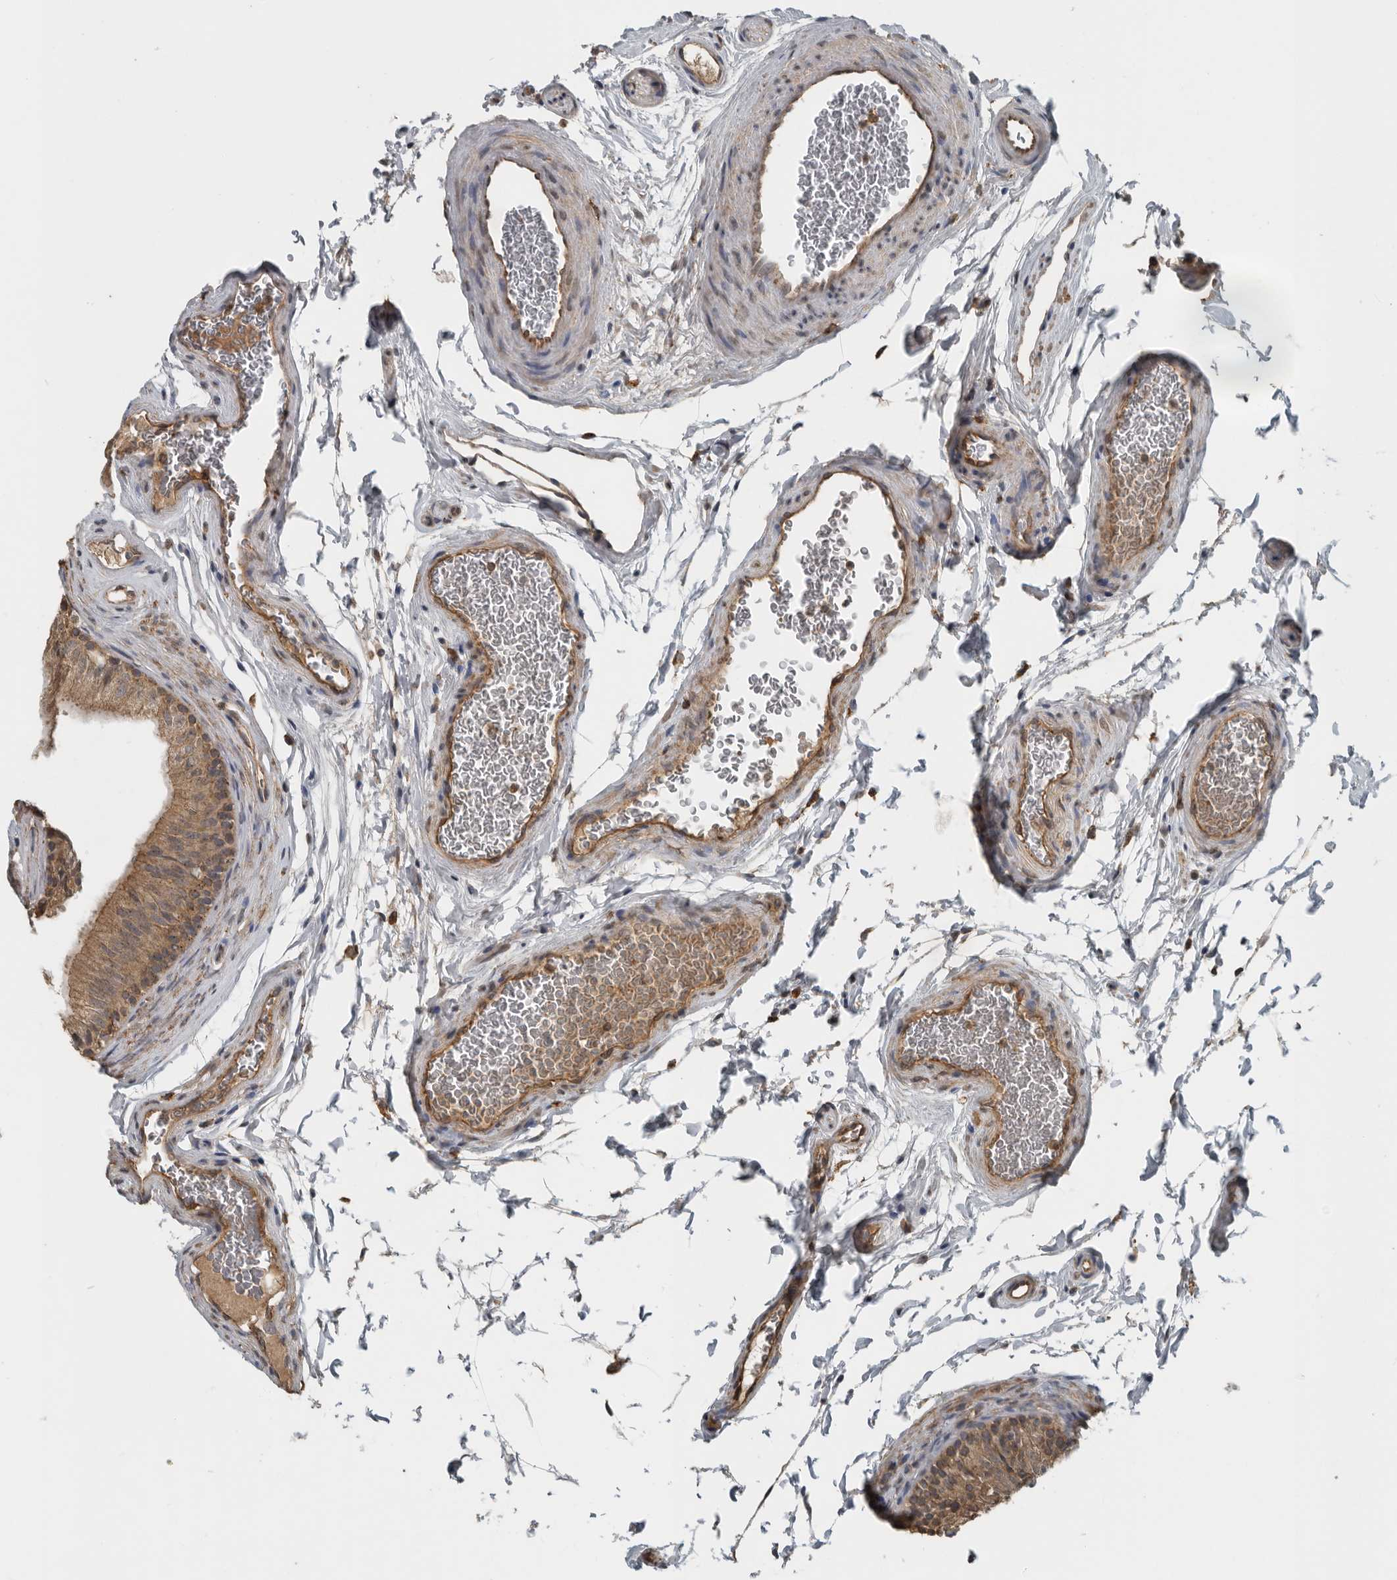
{"staining": {"intensity": "moderate", "quantity": ">75%", "location": "cytoplasmic/membranous"}, "tissue": "epididymis", "cell_type": "Glandular cells", "image_type": "normal", "snomed": [{"axis": "morphology", "description": "Normal tissue, NOS"}, {"axis": "topography", "description": "Epididymis"}], "caption": "This photomicrograph exhibits IHC staining of benign epididymis, with medium moderate cytoplasmic/membranous staining in about >75% of glandular cells.", "gene": "AFAP1", "patient": {"sex": "male", "age": 36}}